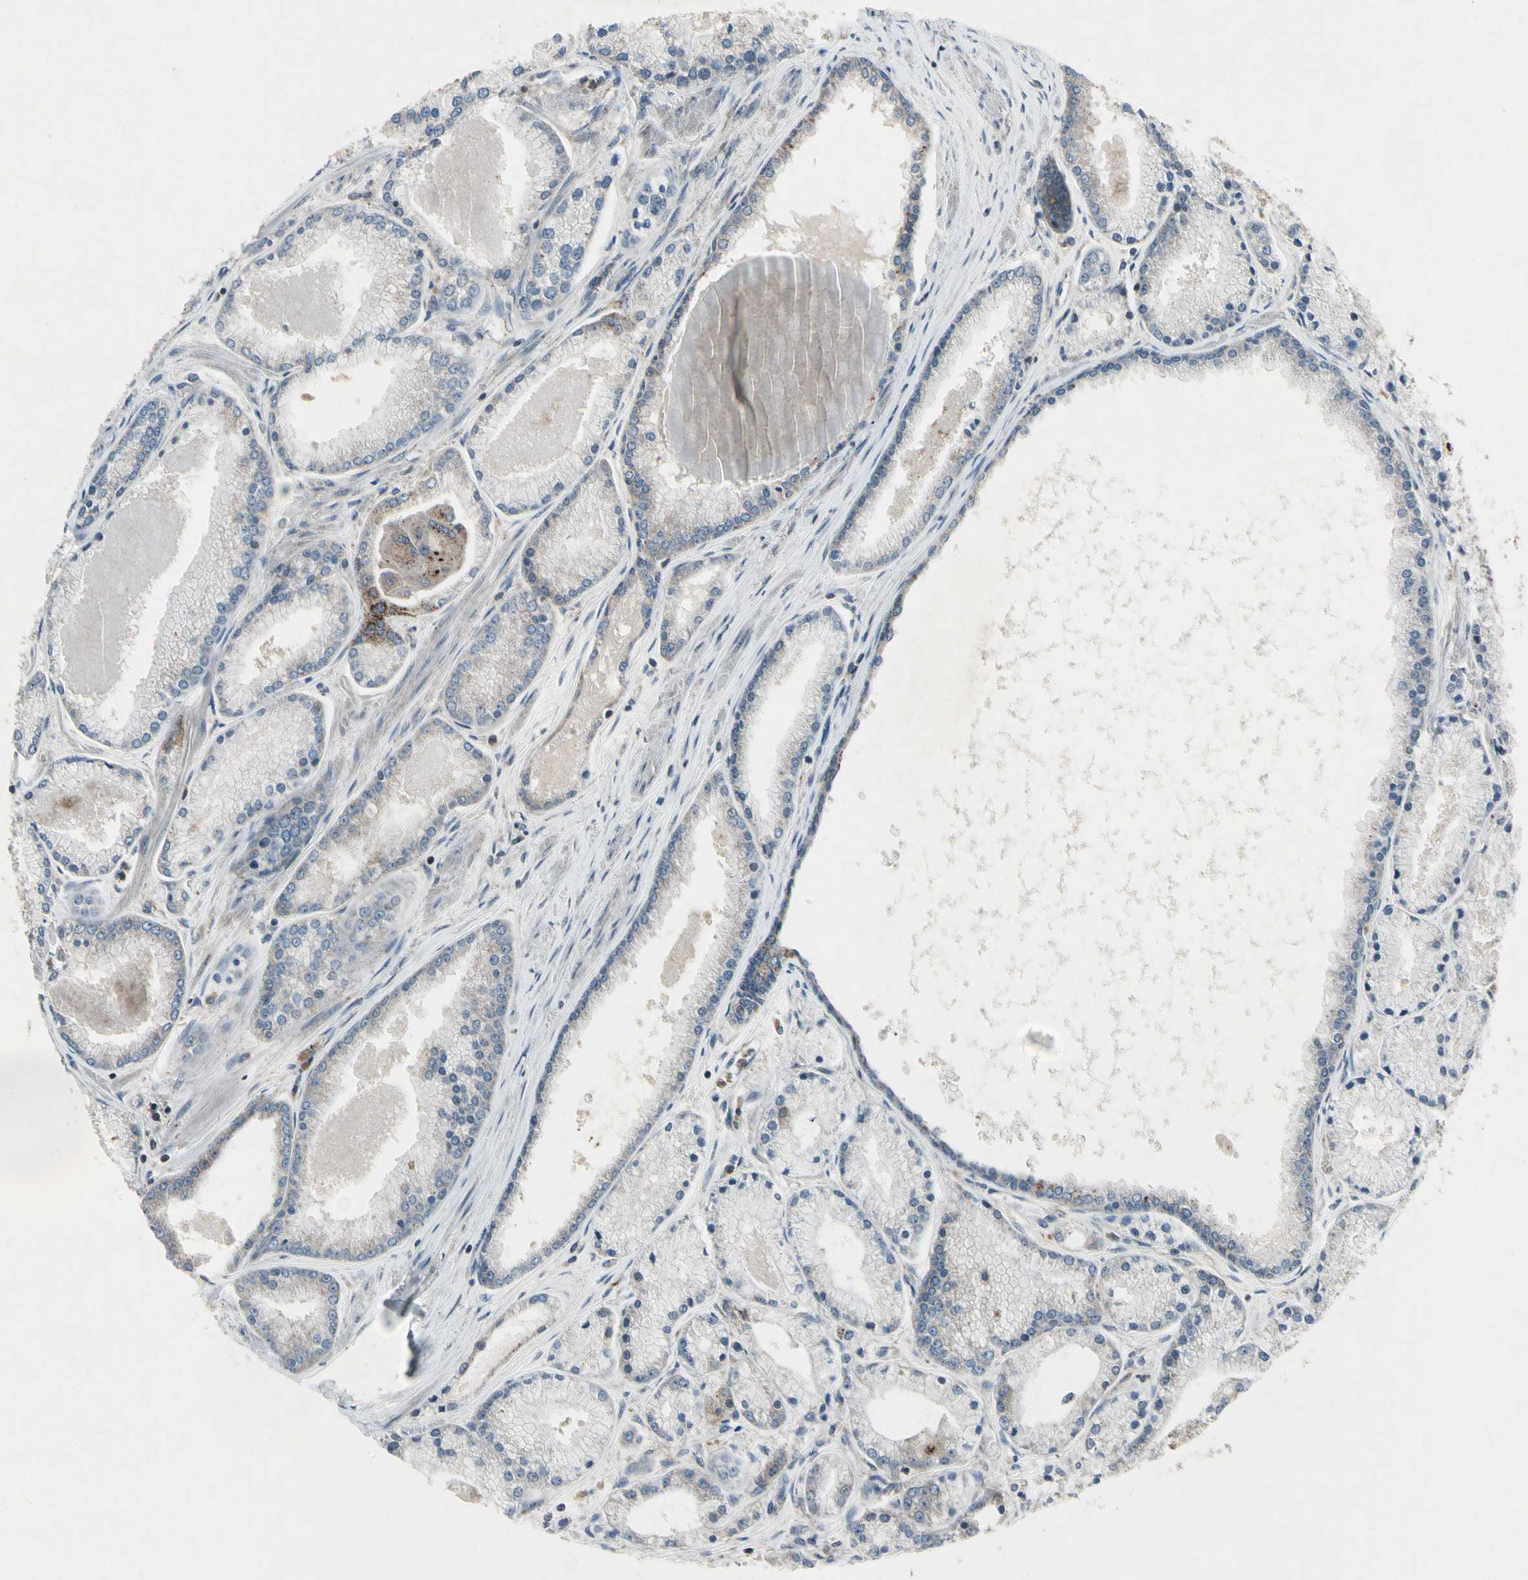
{"staining": {"intensity": "weak", "quantity": "25%-75%", "location": "cytoplasmic/membranous"}, "tissue": "prostate cancer", "cell_type": "Tumor cells", "image_type": "cancer", "snomed": [{"axis": "morphology", "description": "Adenocarcinoma, High grade"}, {"axis": "topography", "description": "Prostate"}], "caption": "Prostate adenocarcinoma (high-grade) stained with a brown dye displays weak cytoplasmic/membranous positive positivity in about 25%-75% of tumor cells.", "gene": "NMI", "patient": {"sex": "male", "age": 61}}